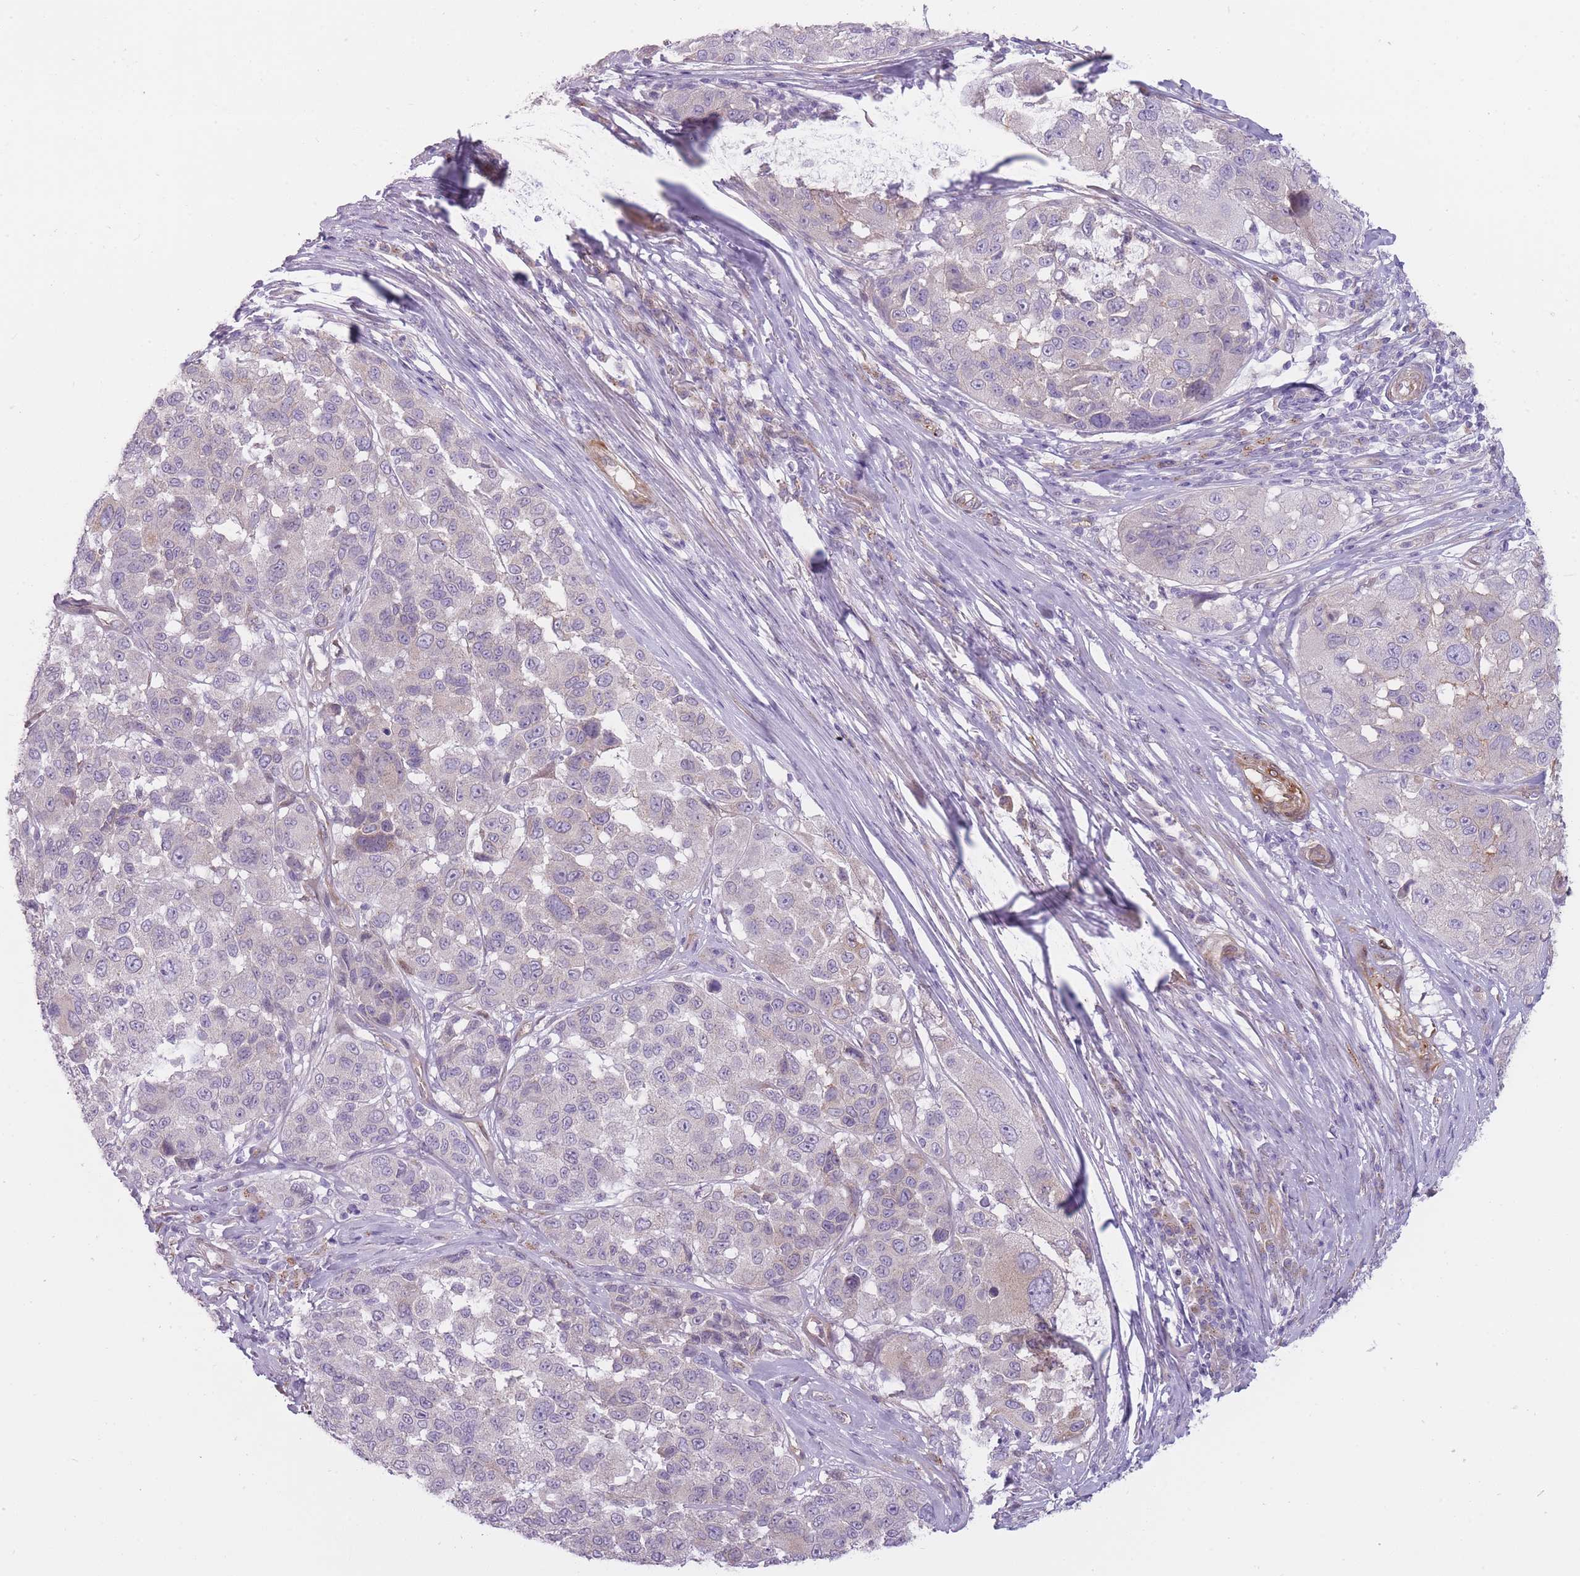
{"staining": {"intensity": "negative", "quantity": "none", "location": "none"}, "tissue": "melanoma", "cell_type": "Tumor cells", "image_type": "cancer", "snomed": [{"axis": "morphology", "description": "Malignant melanoma, NOS"}, {"axis": "topography", "description": "Skin"}], "caption": "IHC histopathology image of neoplastic tissue: human malignant melanoma stained with DAB (3,3'-diaminobenzidine) demonstrates no significant protein expression in tumor cells. Nuclei are stained in blue.", "gene": "PGRMC2", "patient": {"sex": "female", "age": 66}}